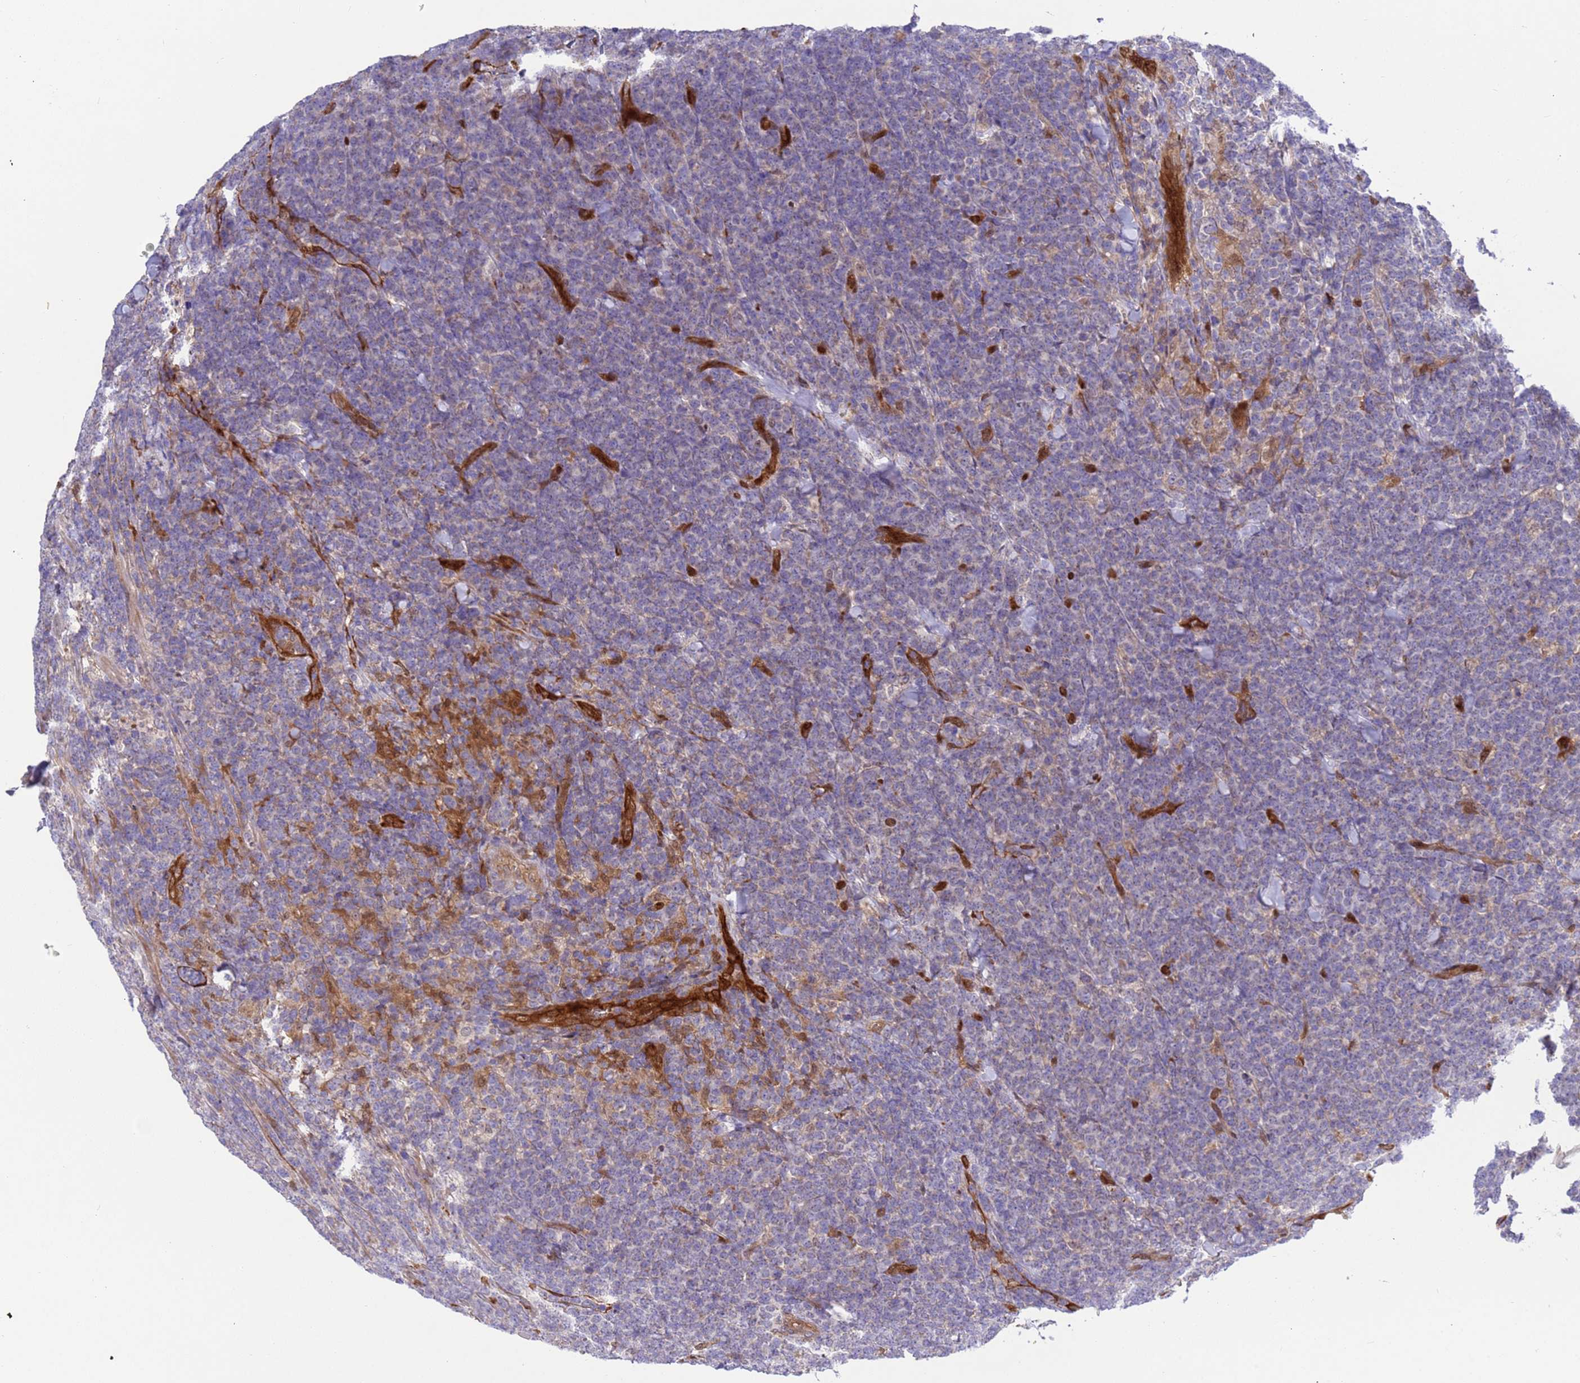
{"staining": {"intensity": "negative", "quantity": "none", "location": "none"}, "tissue": "lymphoma", "cell_type": "Tumor cells", "image_type": "cancer", "snomed": [{"axis": "morphology", "description": "Malignant lymphoma, non-Hodgkin's type, High grade"}, {"axis": "topography", "description": "Small intestine"}], "caption": "An image of human malignant lymphoma, non-Hodgkin's type (high-grade) is negative for staining in tumor cells.", "gene": "FOXRED1", "patient": {"sex": "male", "age": 8}}